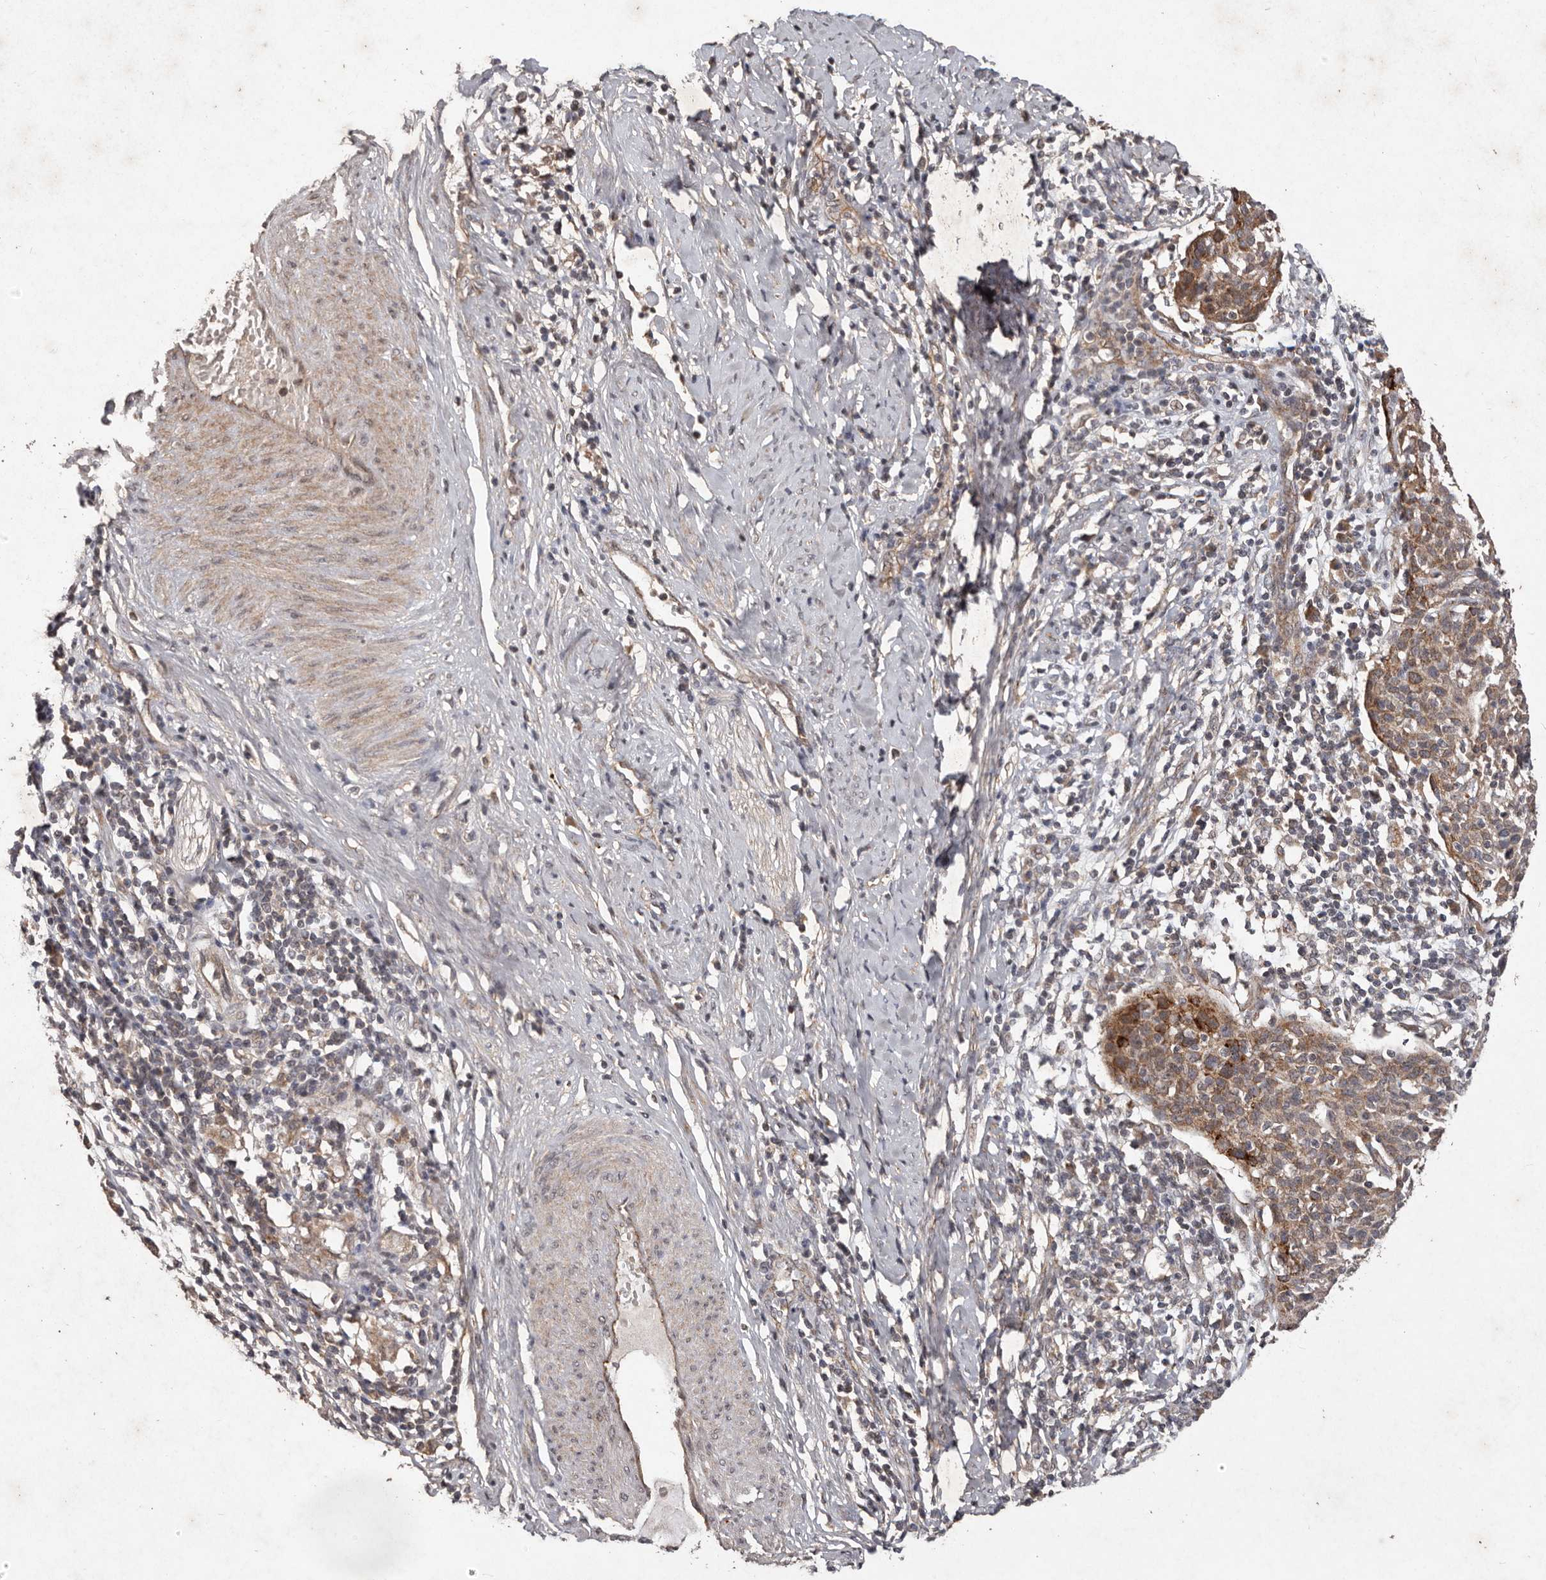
{"staining": {"intensity": "moderate", "quantity": ">75%", "location": "cytoplasmic/membranous"}, "tissue": "cervical cancer", "cell_type": "Tumor cells", "image_type": "cancer", "snomed": [{"axis": "morphology", "description": "Squamous cell carcinoma, NOS"}, {"axis": "topography", "description": "Cervix"}], "caption": "Cervical cancer (squamous cell carcinoma) stained with a brown dye shows moderate cytoplasmic/membranous positive positivity in approximately >75% of tumor cells.", "gene": "PLOD2", "patient": {"sex": "female", "age": 38}}